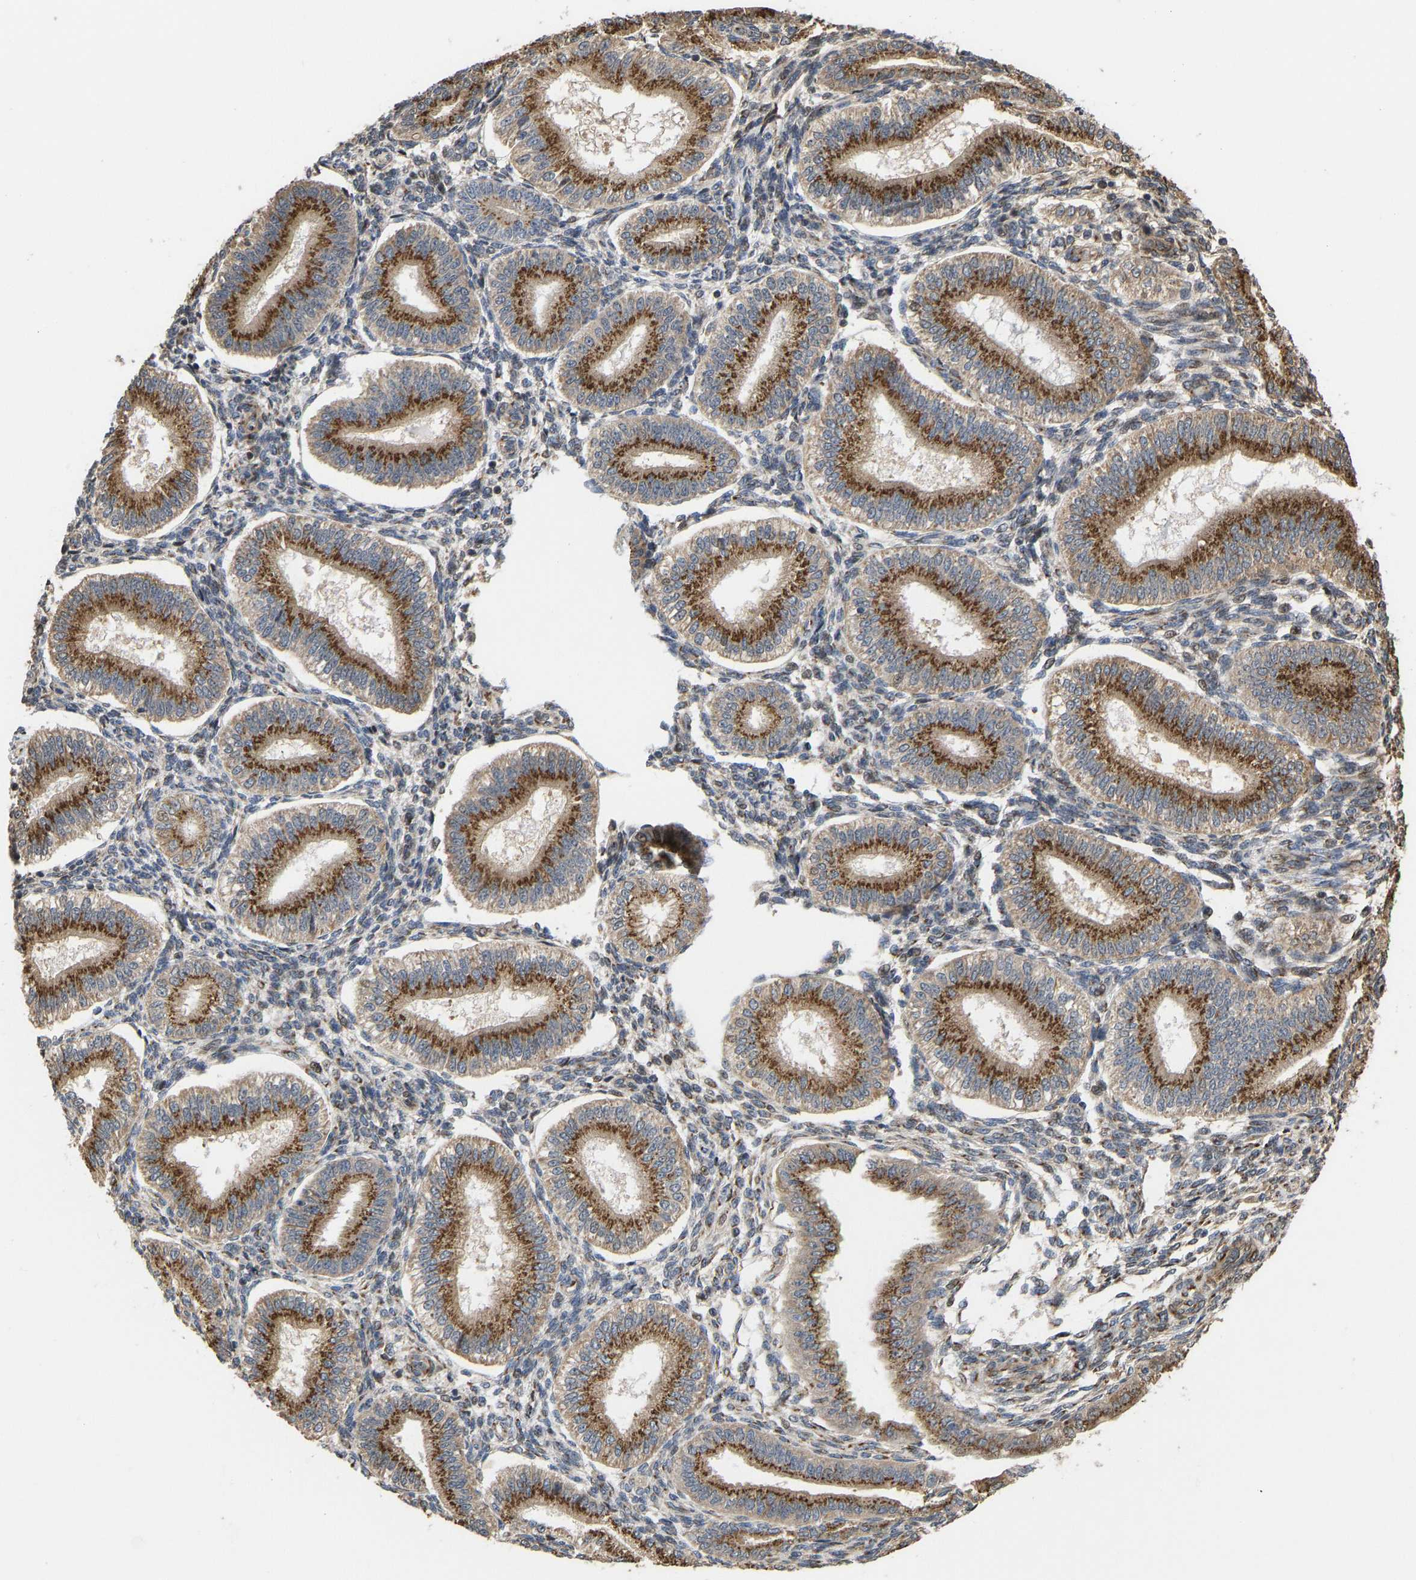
{"staining": {"intensity": "weak", "quantity": "<25%", "location": "cytoplasmic/membranous"}, "tissue": "endometrium", "cell_type": "Cells in endometrial stroma", "image_type": "normal", "snomed": [{"axis": "morphology", "description": "Normal tissue, NOS"}, {"axis": "topography", "description": "Endometrium"}], "caption": "An IHC micrograph of unremarkable endometrium is shown. There is no staining in cells in endometrial stroma of endometrium.", "gene": "YIPF4", "patient": {"sex": "female", "age": 39}}